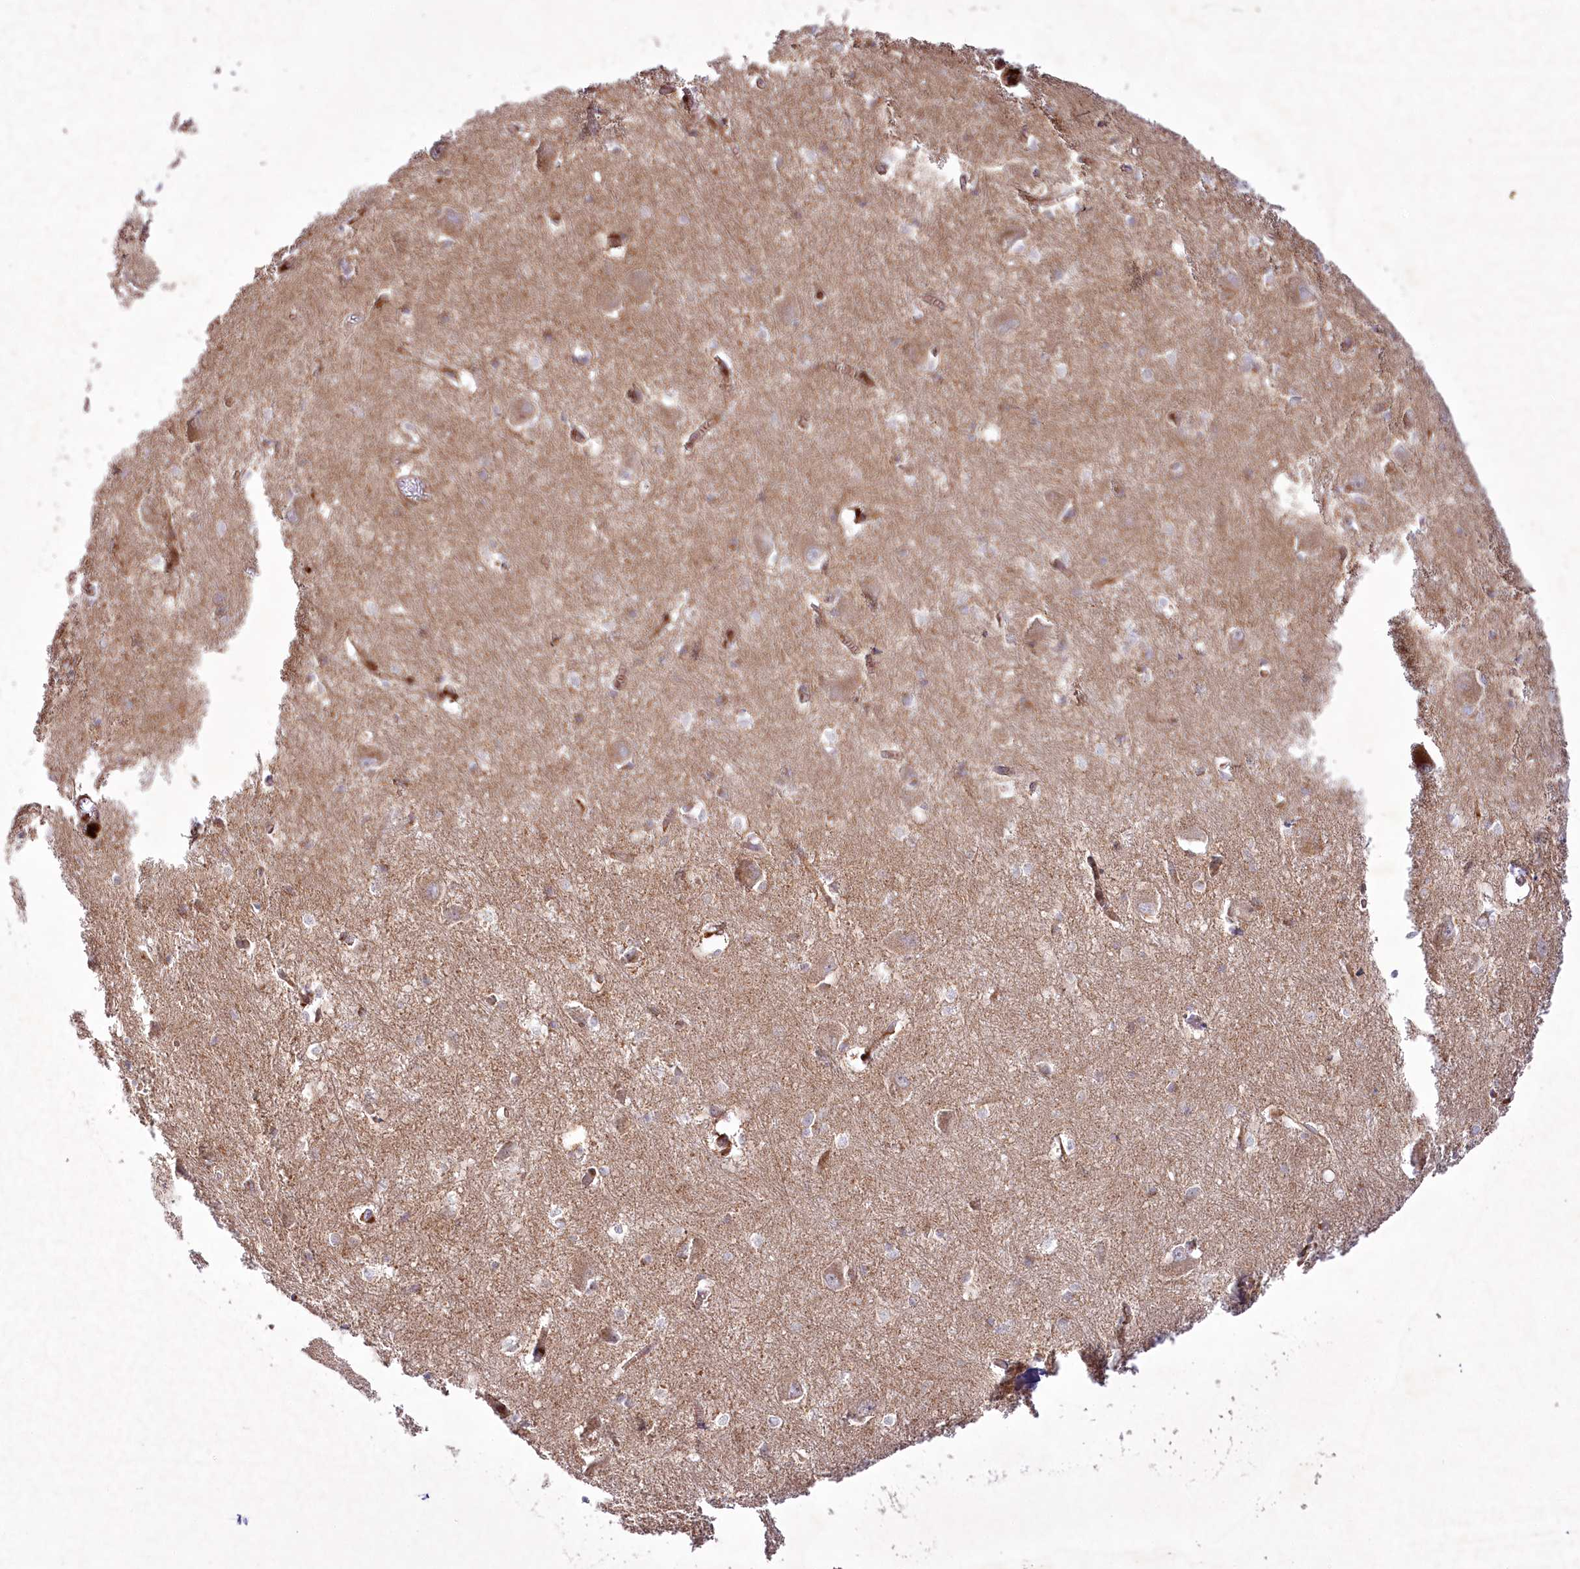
{"staining": {"intensity": "negative", "quantity": "none", "location": "none"}, "tissue": "caudate", "cell_type": "Glial cells", "image_type": "normal", "snomed": [{"axis": "morphology", "description": "Normal tissue, NOS"}, {"axis": "topography", "description": "Lateral ventricle wall"}], "caption": "Glial cells are negative for brown protein staining in benign caudate. The staining is performed using DAB brown chromogen with nuclei counter-stained in using hematoxylin.", "gene": "PSTK", "patient": {"sex": "male", "age": 37}}